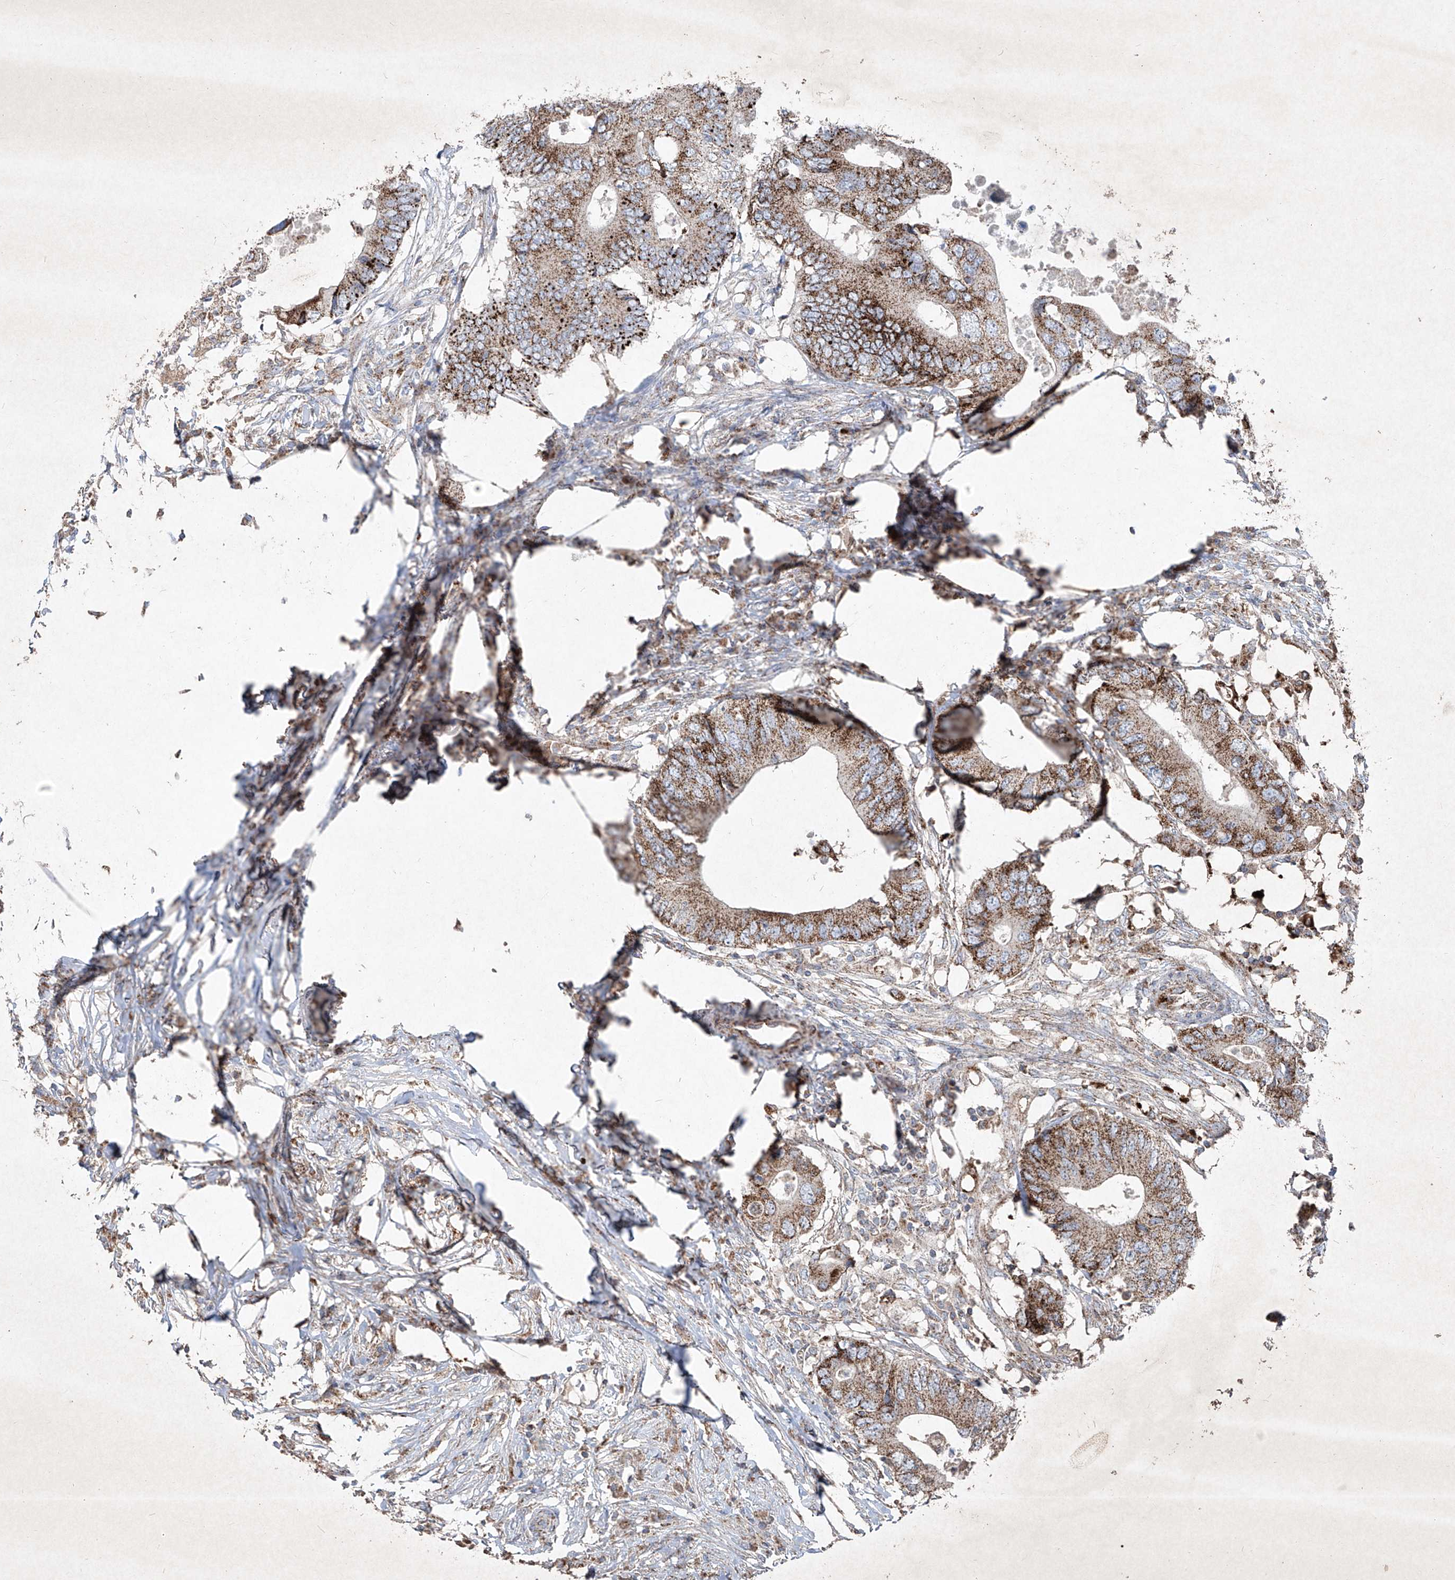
{"staining": {"intensity": "moderate", "quantity": ">75%", "location": "cytoplasmic/membranous"}, "tissue": "colorectal cancer", "cell_type": "Tumor cells", "image_type": "cancer", "snomed": [{"axis": "morphology", "description": "Adenocarcinoma, NOS"}, {"axis": "topography", "description": "Colon"}], "caption": "A brown stain highlights moderate cytoplasmic/membranous positivity of a protein in human adenocarcinoma (colorectal) tumor cells.", "gene": "ABCD3", "patient": {"sex": "male", "age": 71}}